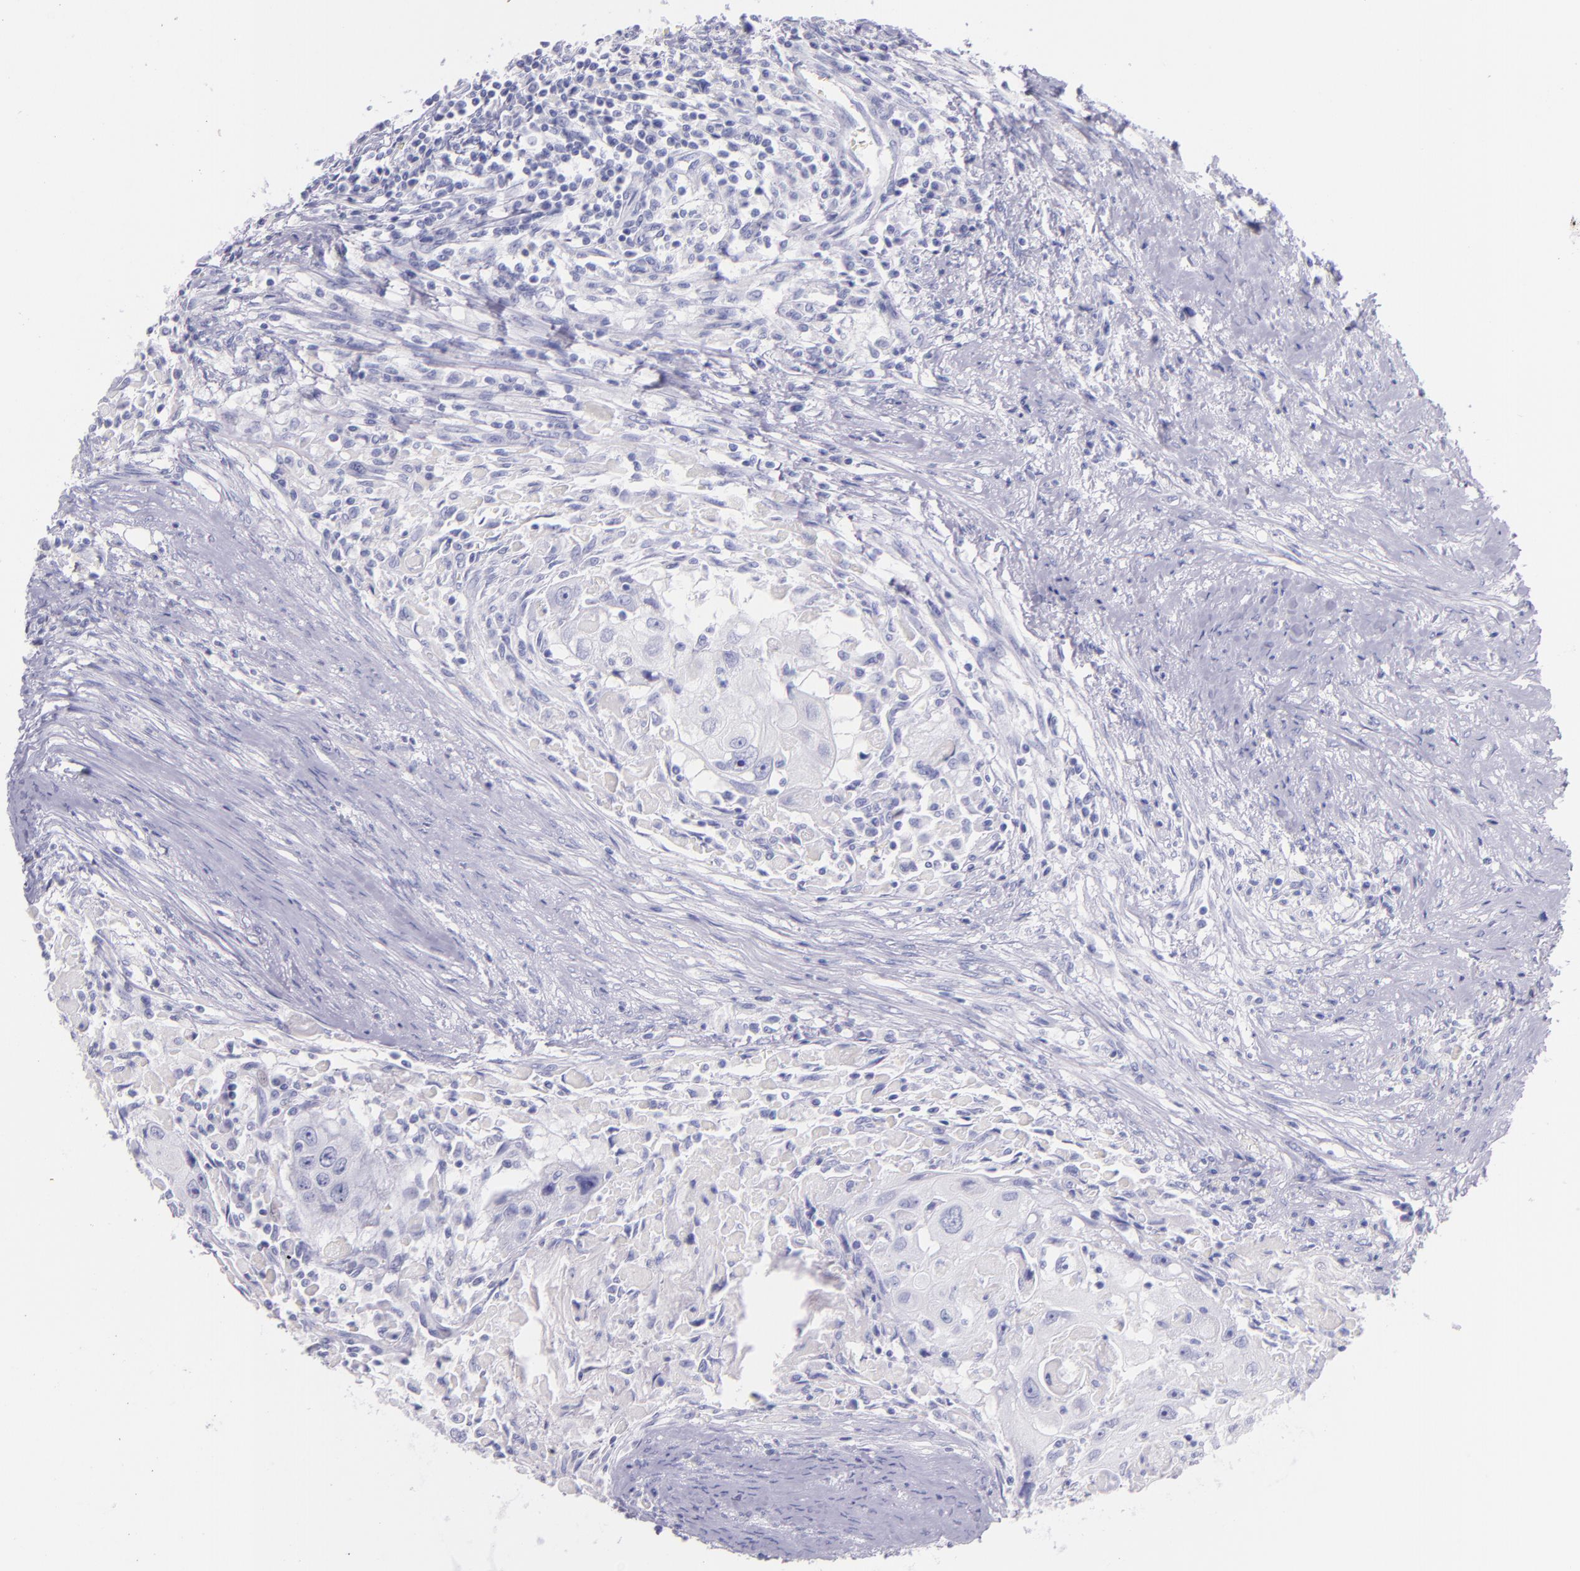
{"staining": {"intensity": "negative", "quantity": "none", "location": "none"}, "tissue": "head and neck cancer", "cell_type": "Tumor cells", "image_type": "cancer", "snomed": [{"axis": "morphology", "description": "Squamous cell carcinoma, NOS"}, {"axis": "topography", "description": "Head-Neck"}], "caption": "There is no significant staining in tumor cells of head and neck squamous cell carcinoma.", "gene": "SFTPB", "patient": {"sex": "male", "age": 64}}